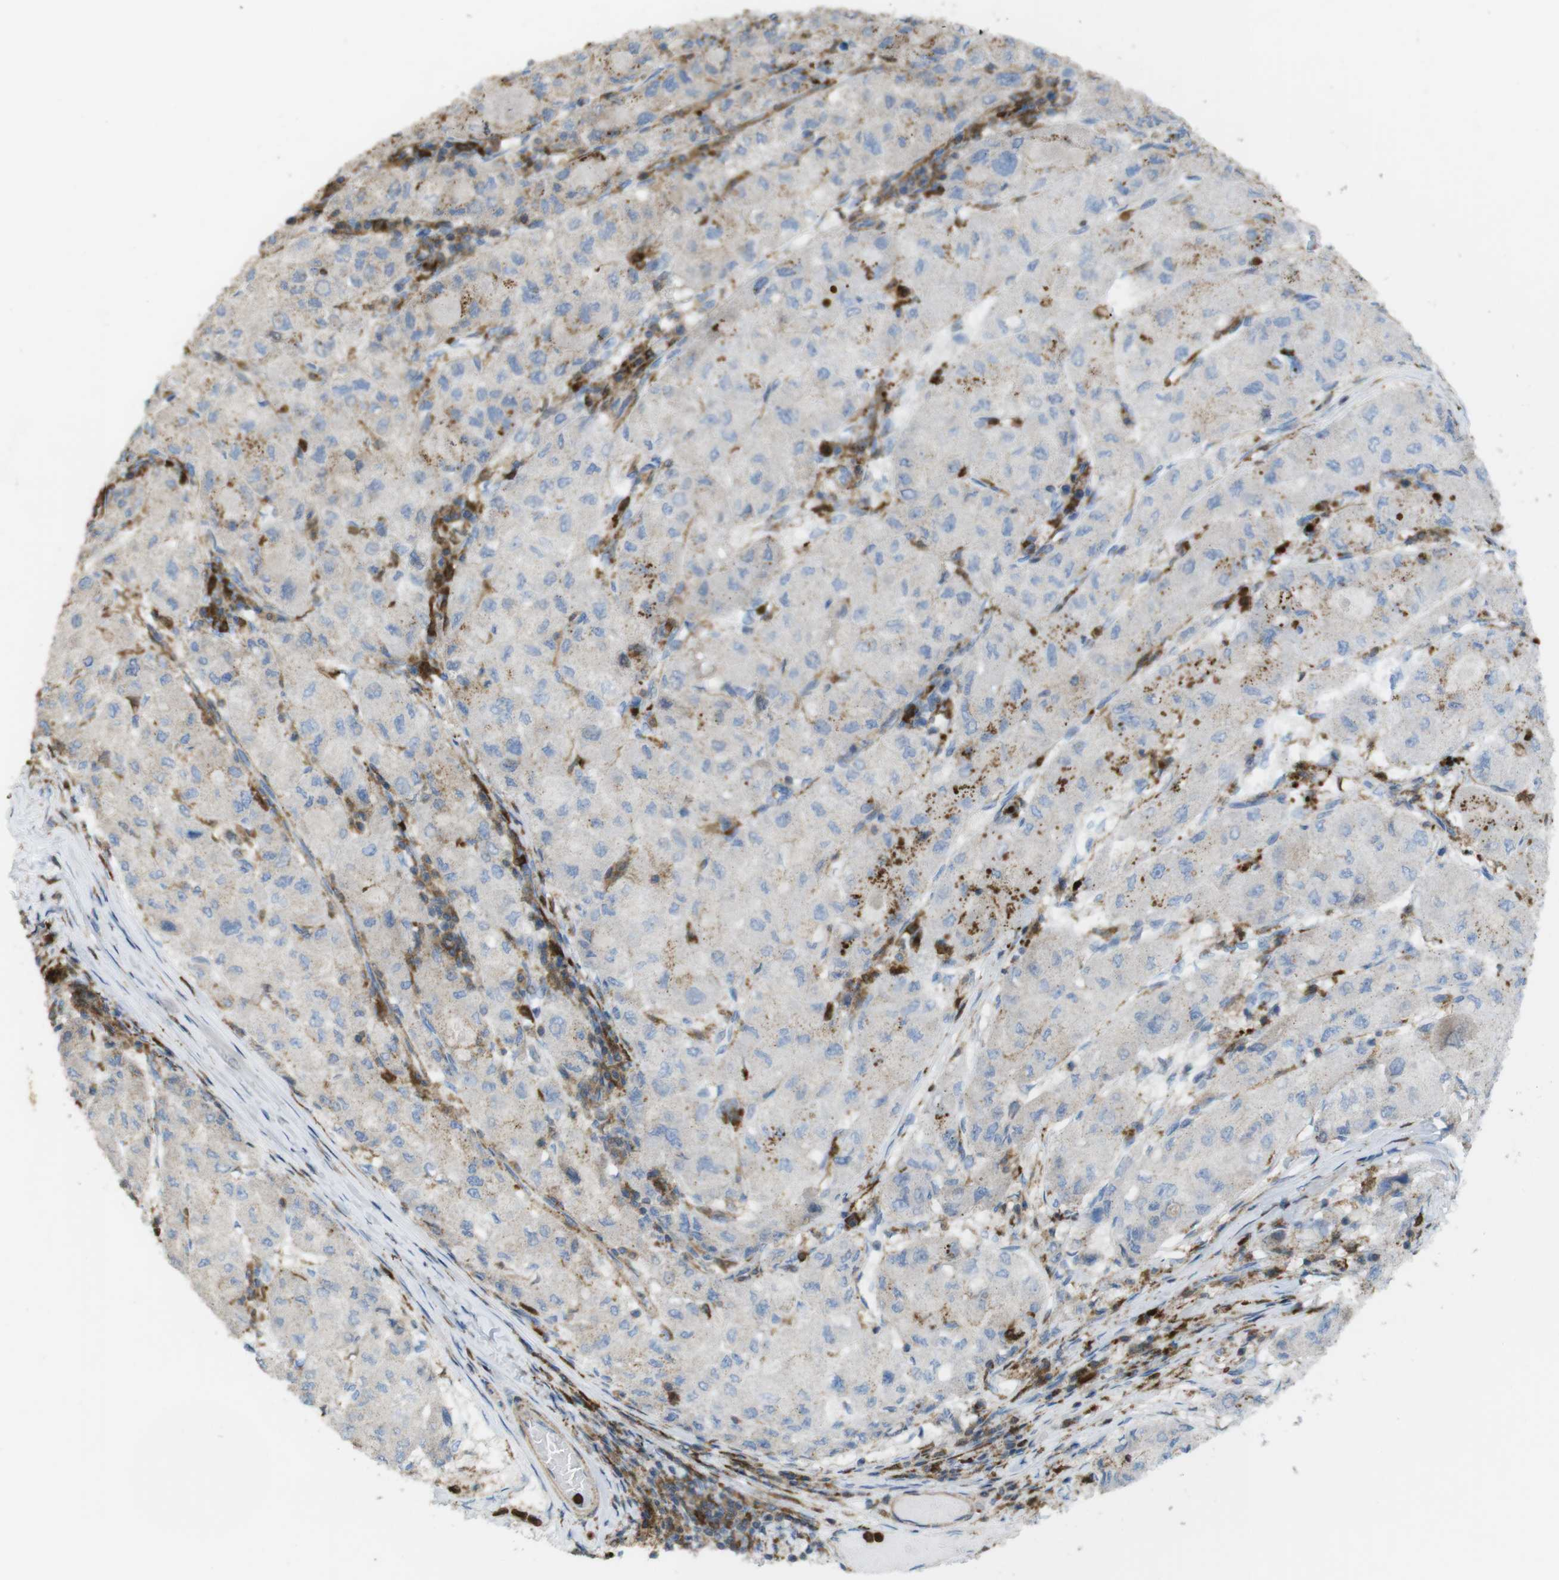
{"staining": {"intensity": "moderate", "quantity": ">75%", "location": "cytoplasmic/membranous"}, "tissue": "liver cancer", "cell_type": "Tumor cells", "image_type": "cancer", "snomed": [{"axis": "morphology", "description": "Carcinoma, Hepatocellular, NOS"}, {"axis": "topography", "description": "Liver"}], "caption": "Immunohistochemical staining of human liver cancer (hepatocellular carcinoma) demonstrates medium levels of moderate cytoplasmic/membranous protein expression in about >75% of tumor cells. Nuclei are stained in blue.", "gene": "PRKCD", "patient": {"sex": "male", "age": 80}}